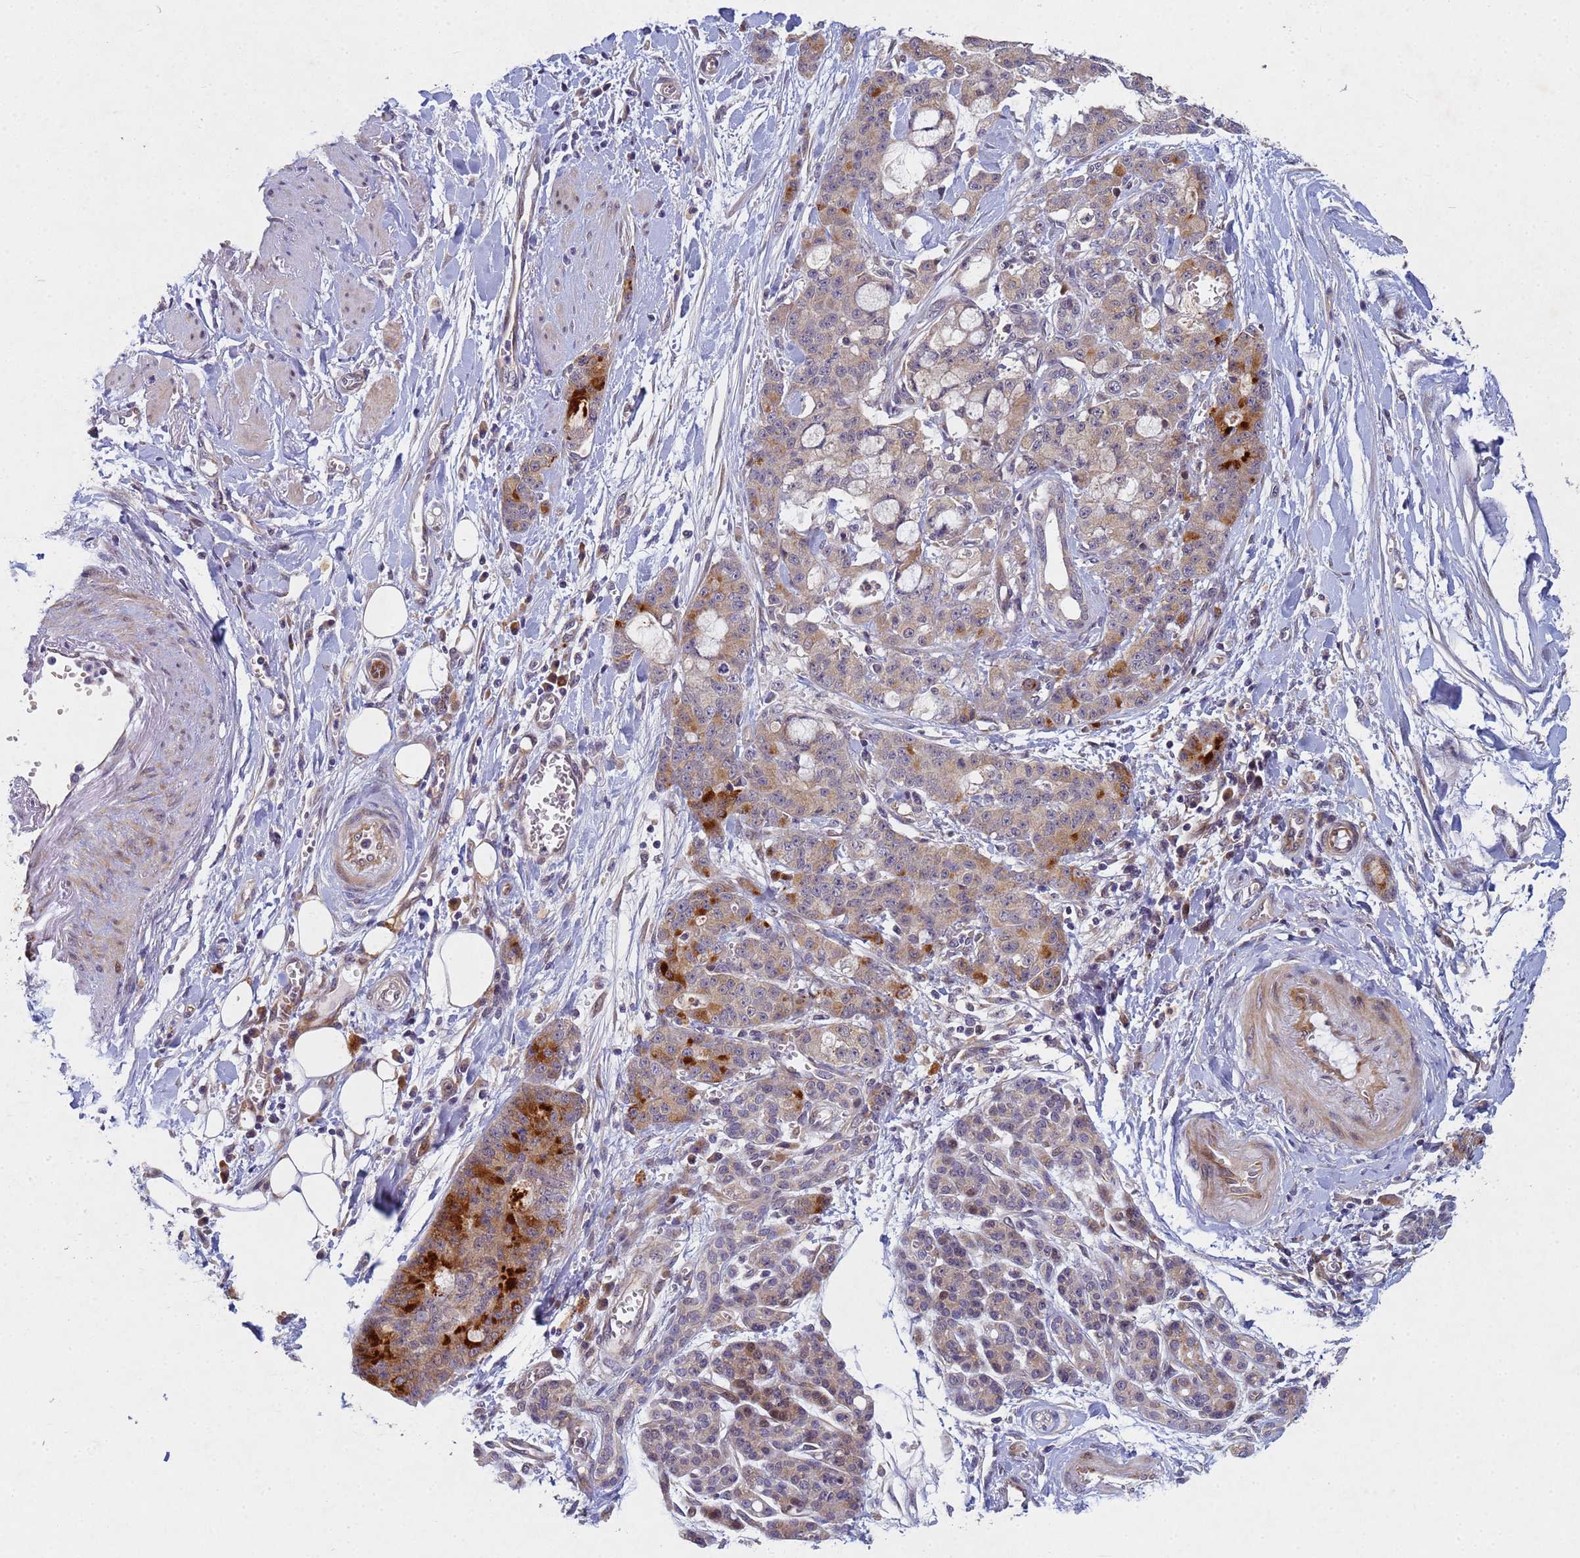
{"staining": {"intensity": "moderate", "quantity": ">75%", "location": "cytoplasmic/membranous"}, "tissue": "pancreatic cancer", "cell_type": "Tumor cells", "image_type": "cancer", "snomed": [{"axis": "morphology", "description": "Adenocarcinoma, NOS"}, {"axis": "topography", "description": "Pancreas"}], "caption": "A medium amount of moderate cytoplasmic/membranous expression is identified in approximately >75% of tumor cells in pancreatic adenocarcinoma tissue.", "gene": "TNPO2", "patient": {"sex": "female", "age": 73}}